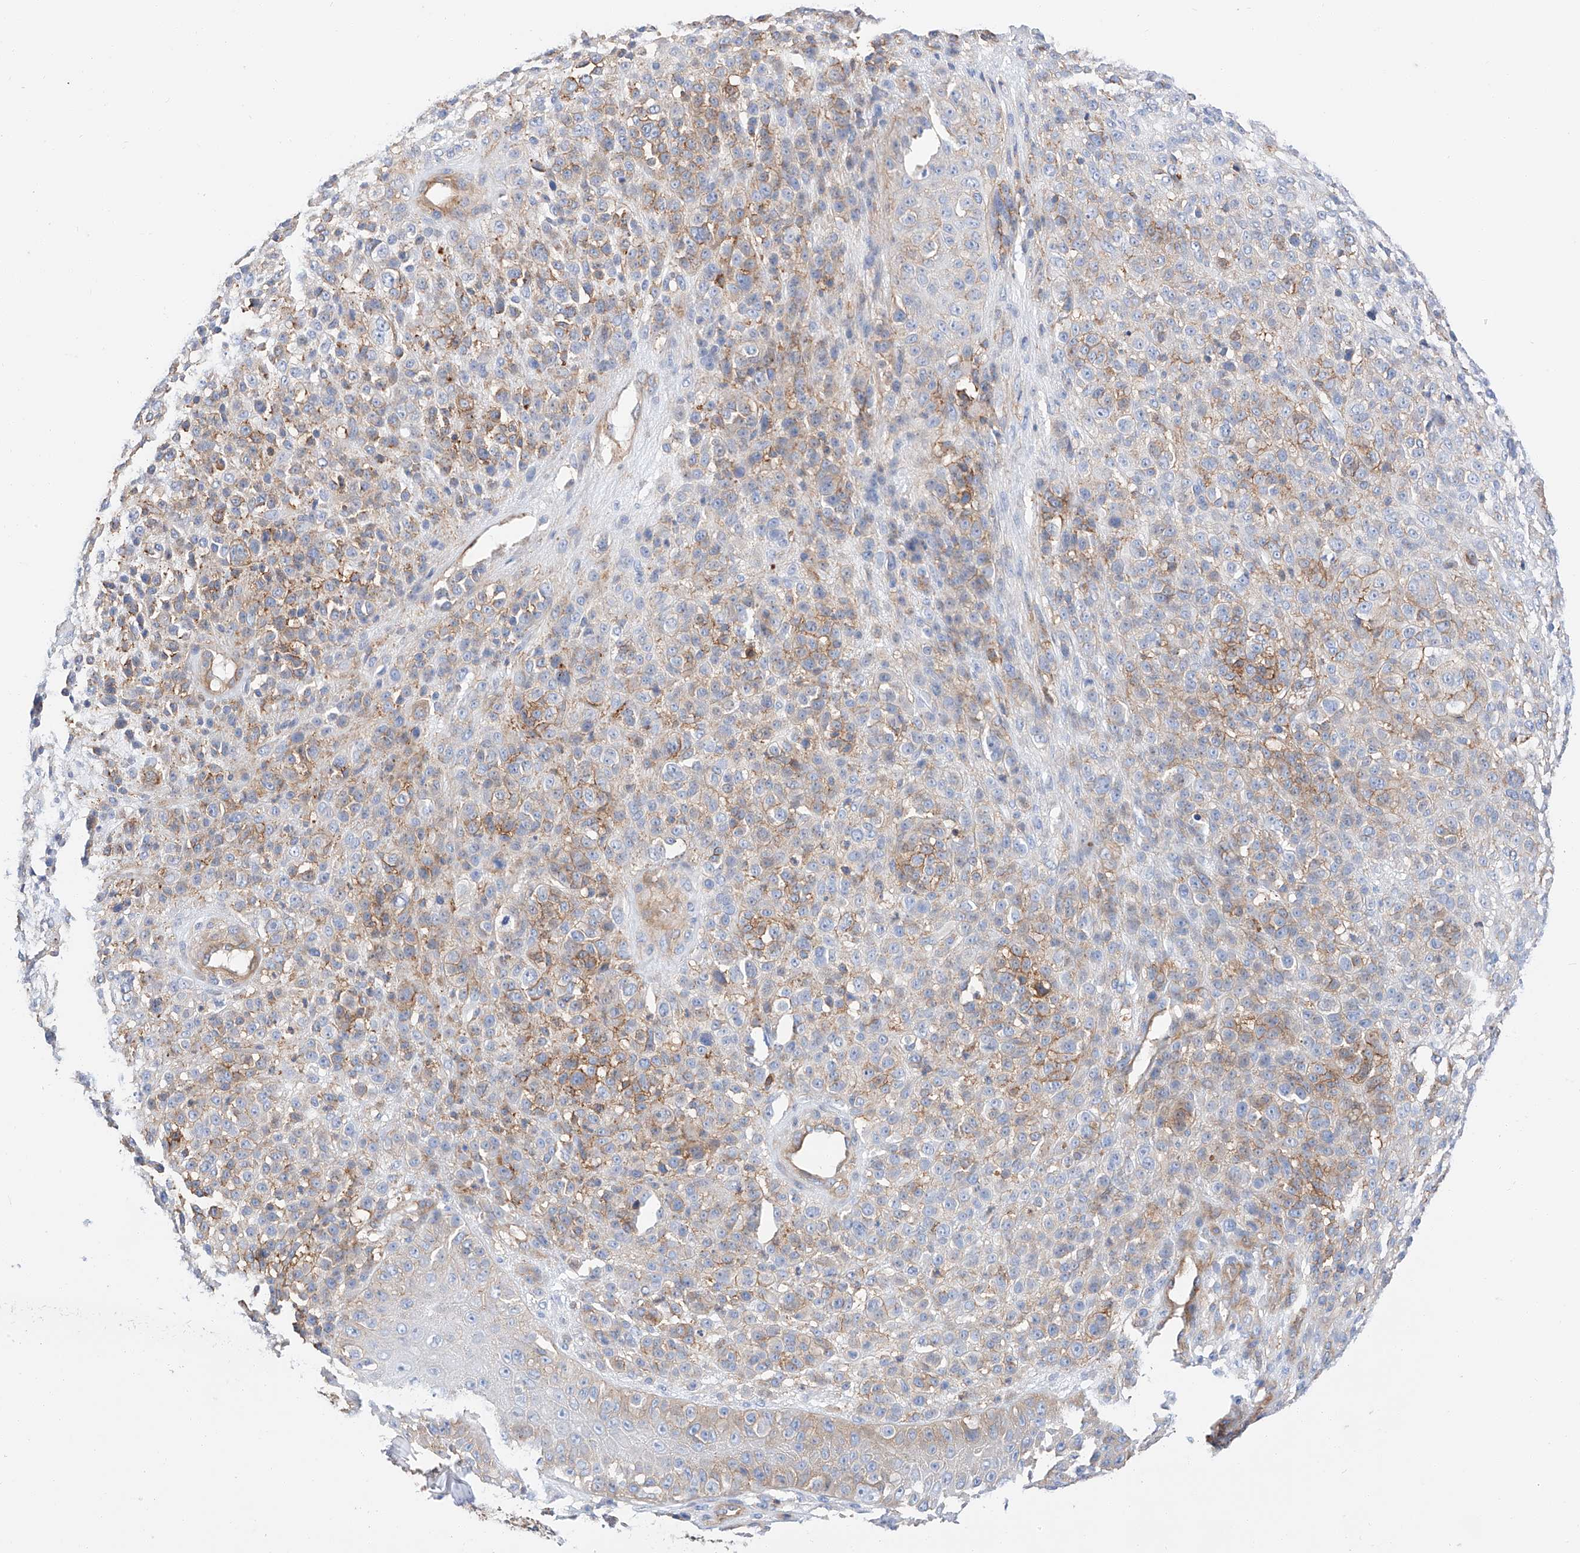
{"staining": {"intensity": "moderate", "quantity": "<25%", "location": "cytoplasmic/membranous"}, "tissue": "melanoma", "cell_type": "Tumor cells", "image_type": "cancer", "snomed": [{"axis": "morphology", "description": "Malignant melanoma, NOS"}, {"axis": "topography", "description": "Skin"}], "caption": "IHC of human melanoma displays low levels of moderate cytoplasmic/membranous positivity in approximately <25% of tumor cells.", "gene": "HAUS4", "patient": {"sex": "female", "age": 55}}